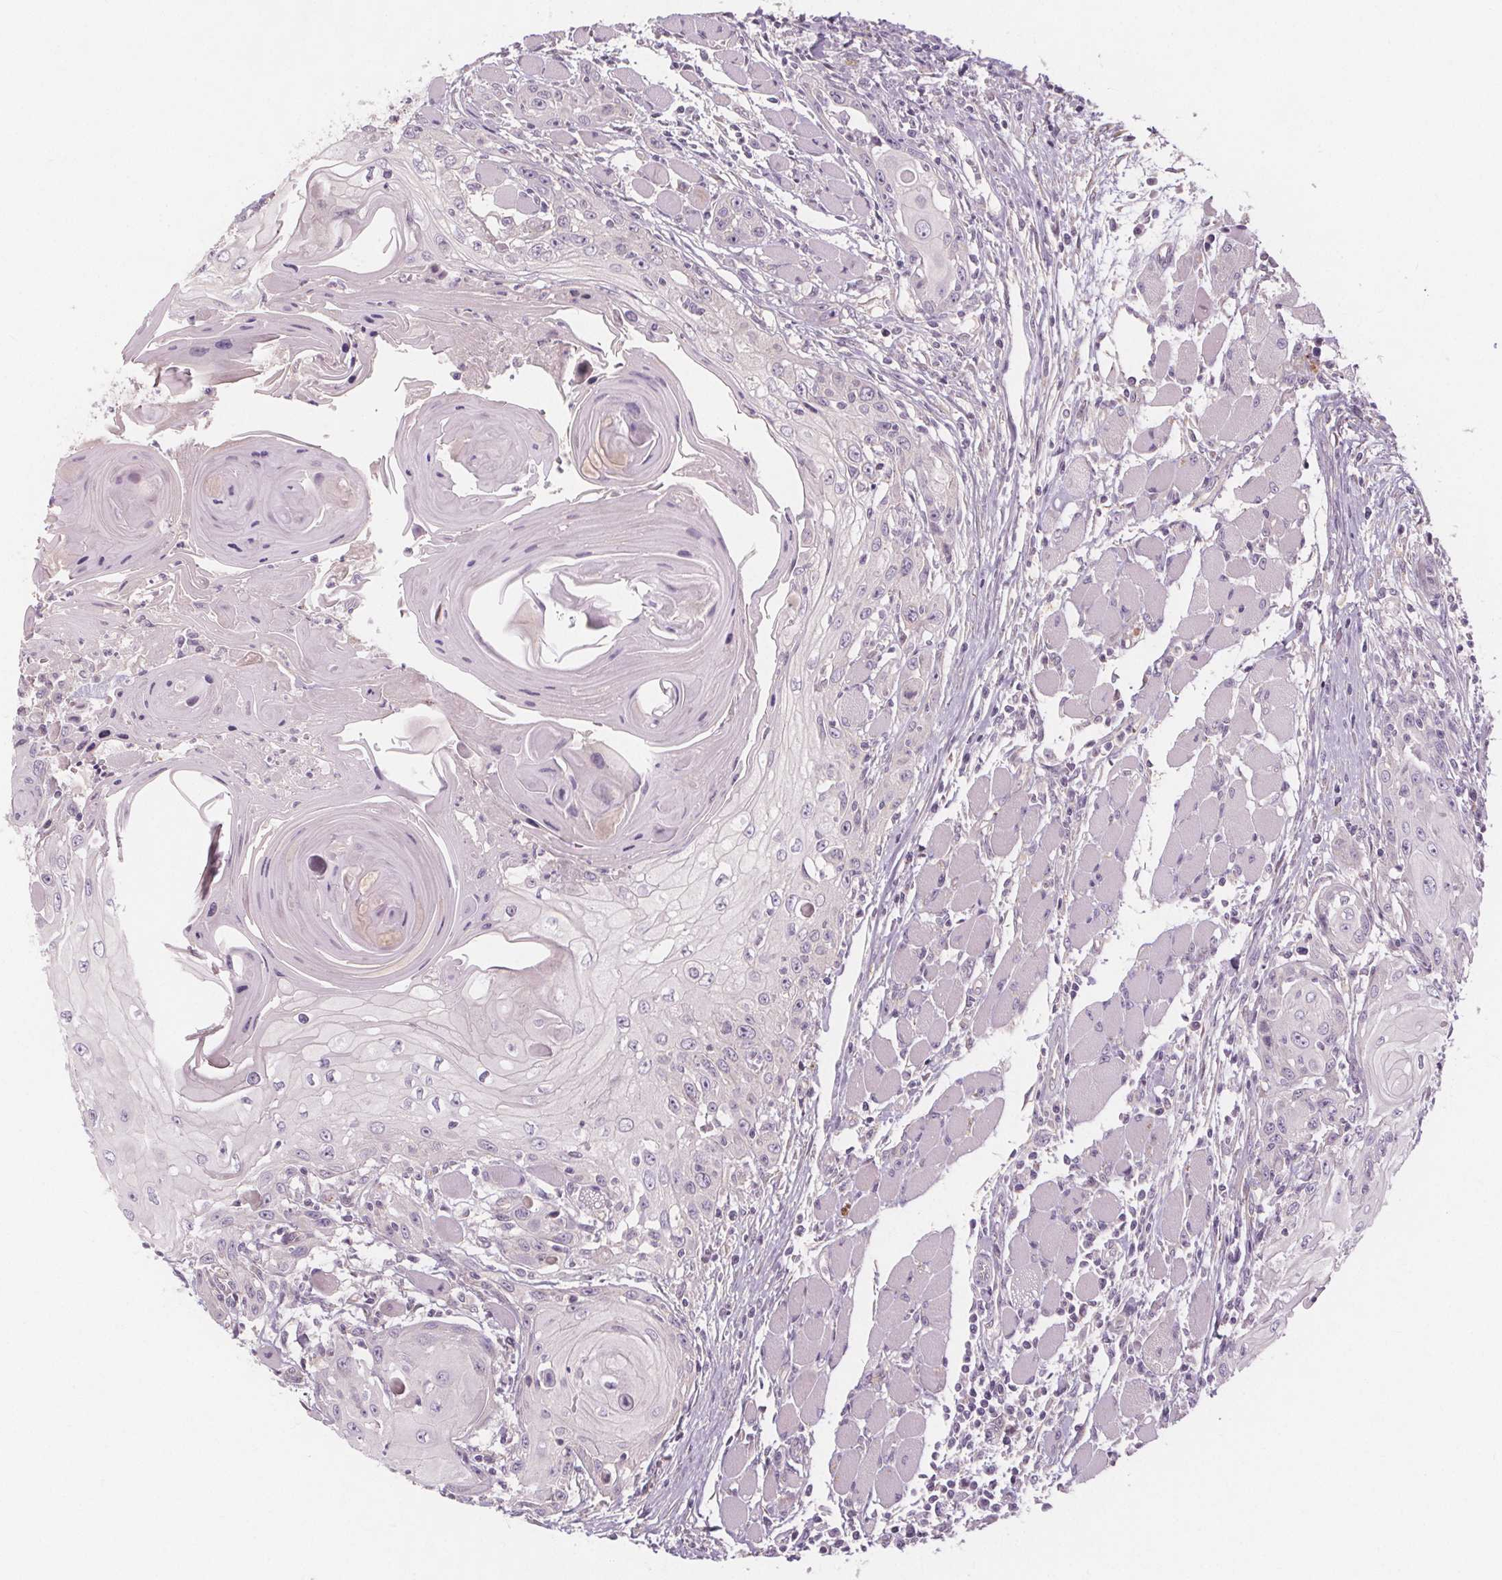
{"staining": {"intensity": "negative", "quantity": "none", "location": "none"}, "tissue": "head and neck cancer", "cell_type": "Tumor cells", "image_type": "cancer", "snomed": [{"axis": "morphology", "description": "Squamous cell carcinoma, NOS"}, {"axis": "topography", "description": "Head-Neck"}], "caption": "Immunohistochemistry (IHC) photomicrograph of neoplastic tissue: human squamous cell carcinoma (head and neck) stained with DAB (3,3'-diaminobenzidine) exhibits no significant protein expression in tumor cells.", "gene": "VNN1", "patient": {"sex": "female", "age": 80}}